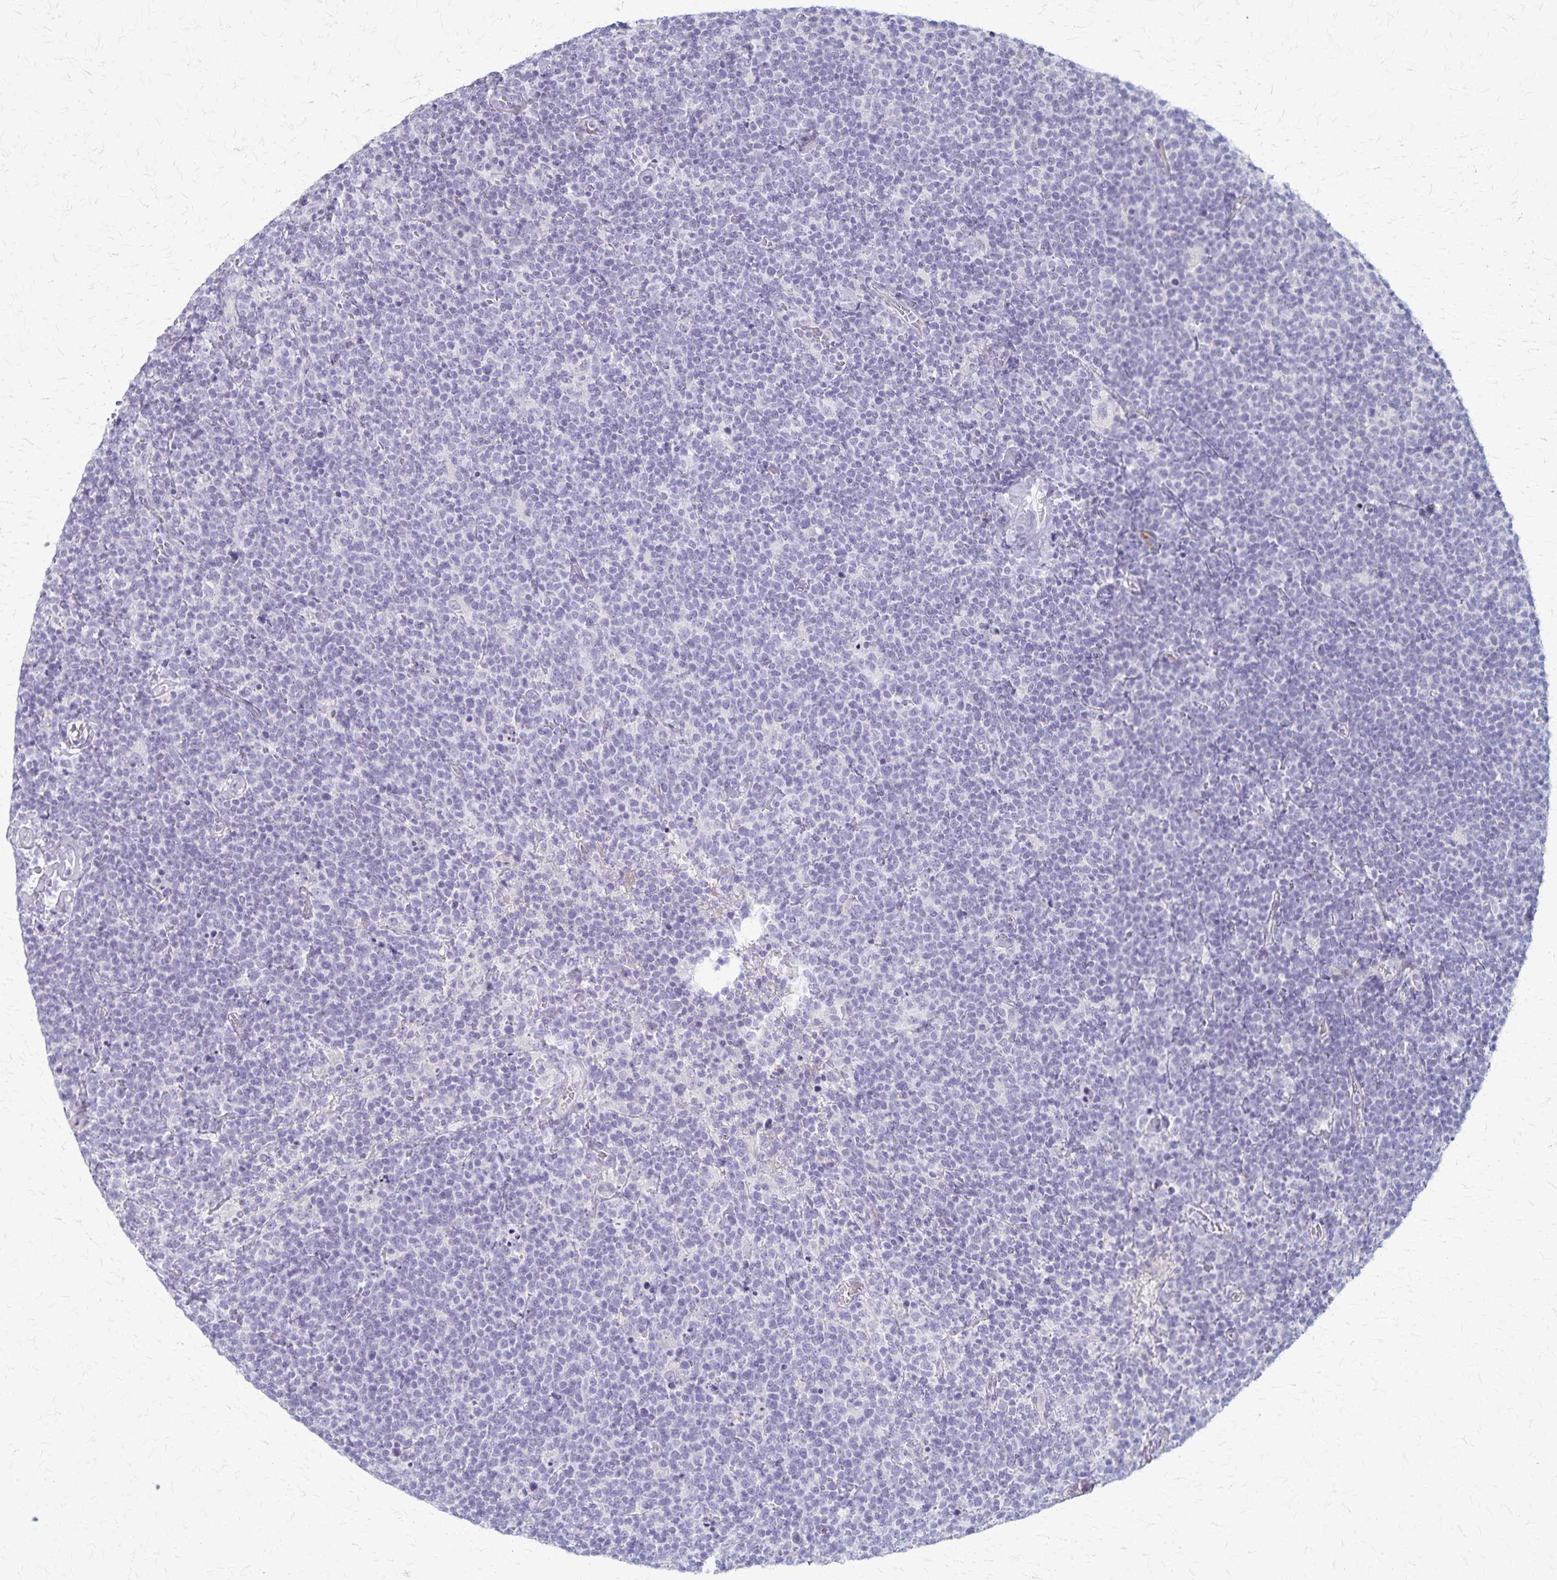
{"staining": {"intensity": "negative", "quantity": "none", "location": "none"}, "tissue": "lymphoma", "cell_type": "Tumor cells", "image_type": "cancer", "snomed": [{"axis": "morphology", "description": "Malignant lymphoma, non-Hodgkin's type, High grade"}, {"axis": "topography", "description": "Lymph node"}], "caption": "Immunohistochemistry histopathology image of high-grade malignant lymphoma, non-Hodgkin's type stained for a protein (brown), which reveals no positivity in tumor cells.", "gene": "RASL10B", "patient": {"sex": "male", "age": 61}}